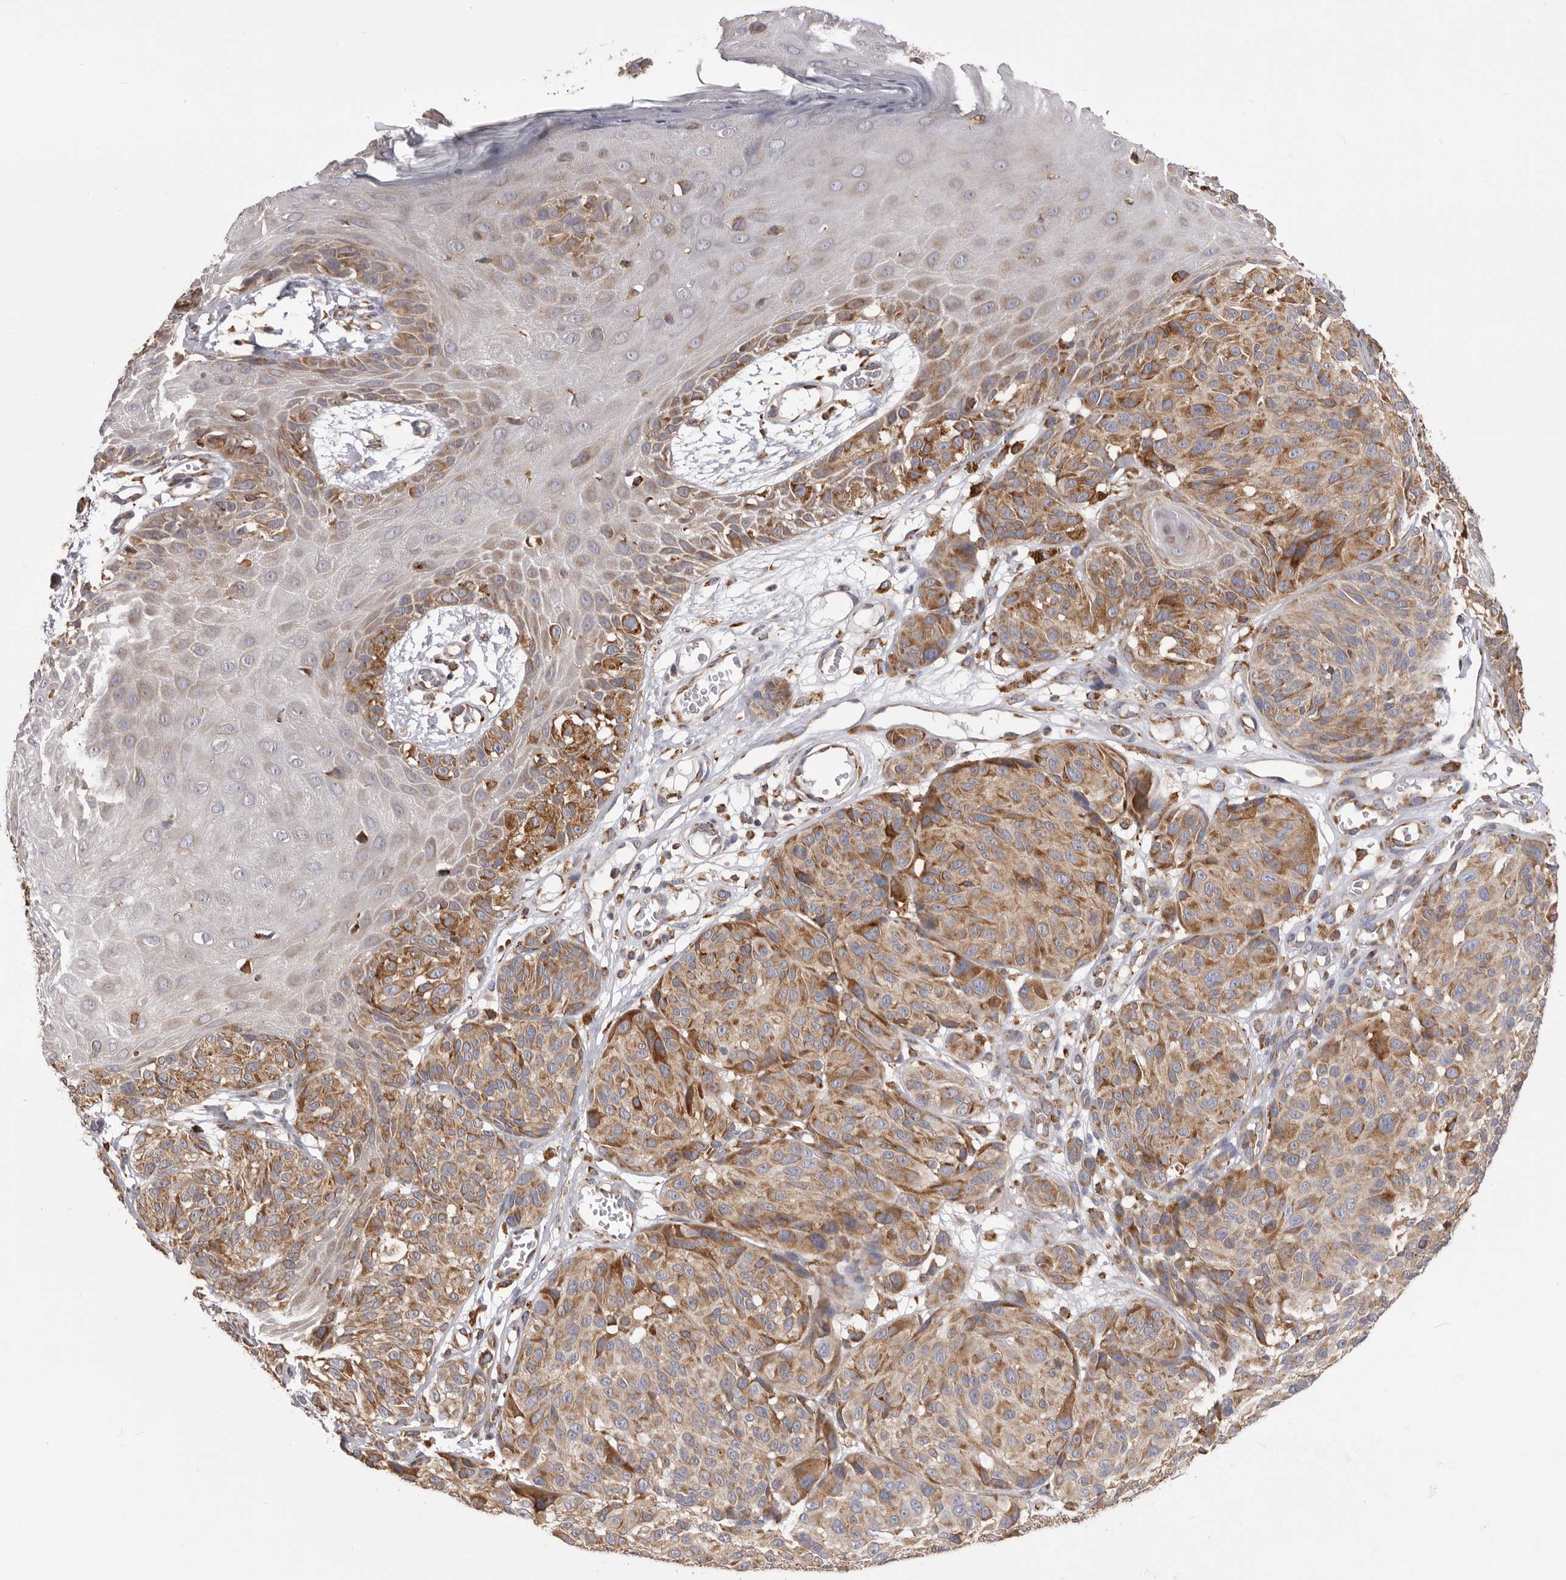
{"staining": {"intensity": "moderate", "quantity": ">75%", "location": "cytoplasmic/membranous"}, "tissue": "melanoma", "cell_type": "Tumor cells", "image_type": "cancer", "snomed": [{"axis": "morphology", "description": "Malignant melanoma, NOS"}, {"axis": "topography", "description": "Skin"}], "caption": "High-power microscopy captured an IHC micrograph of melanoma, revealing moderate cytoplasmic/membranous expression in about >75% of tumor cells.", "gene": "QRSL1", "patient": {"sex": "male", "age": 83}}